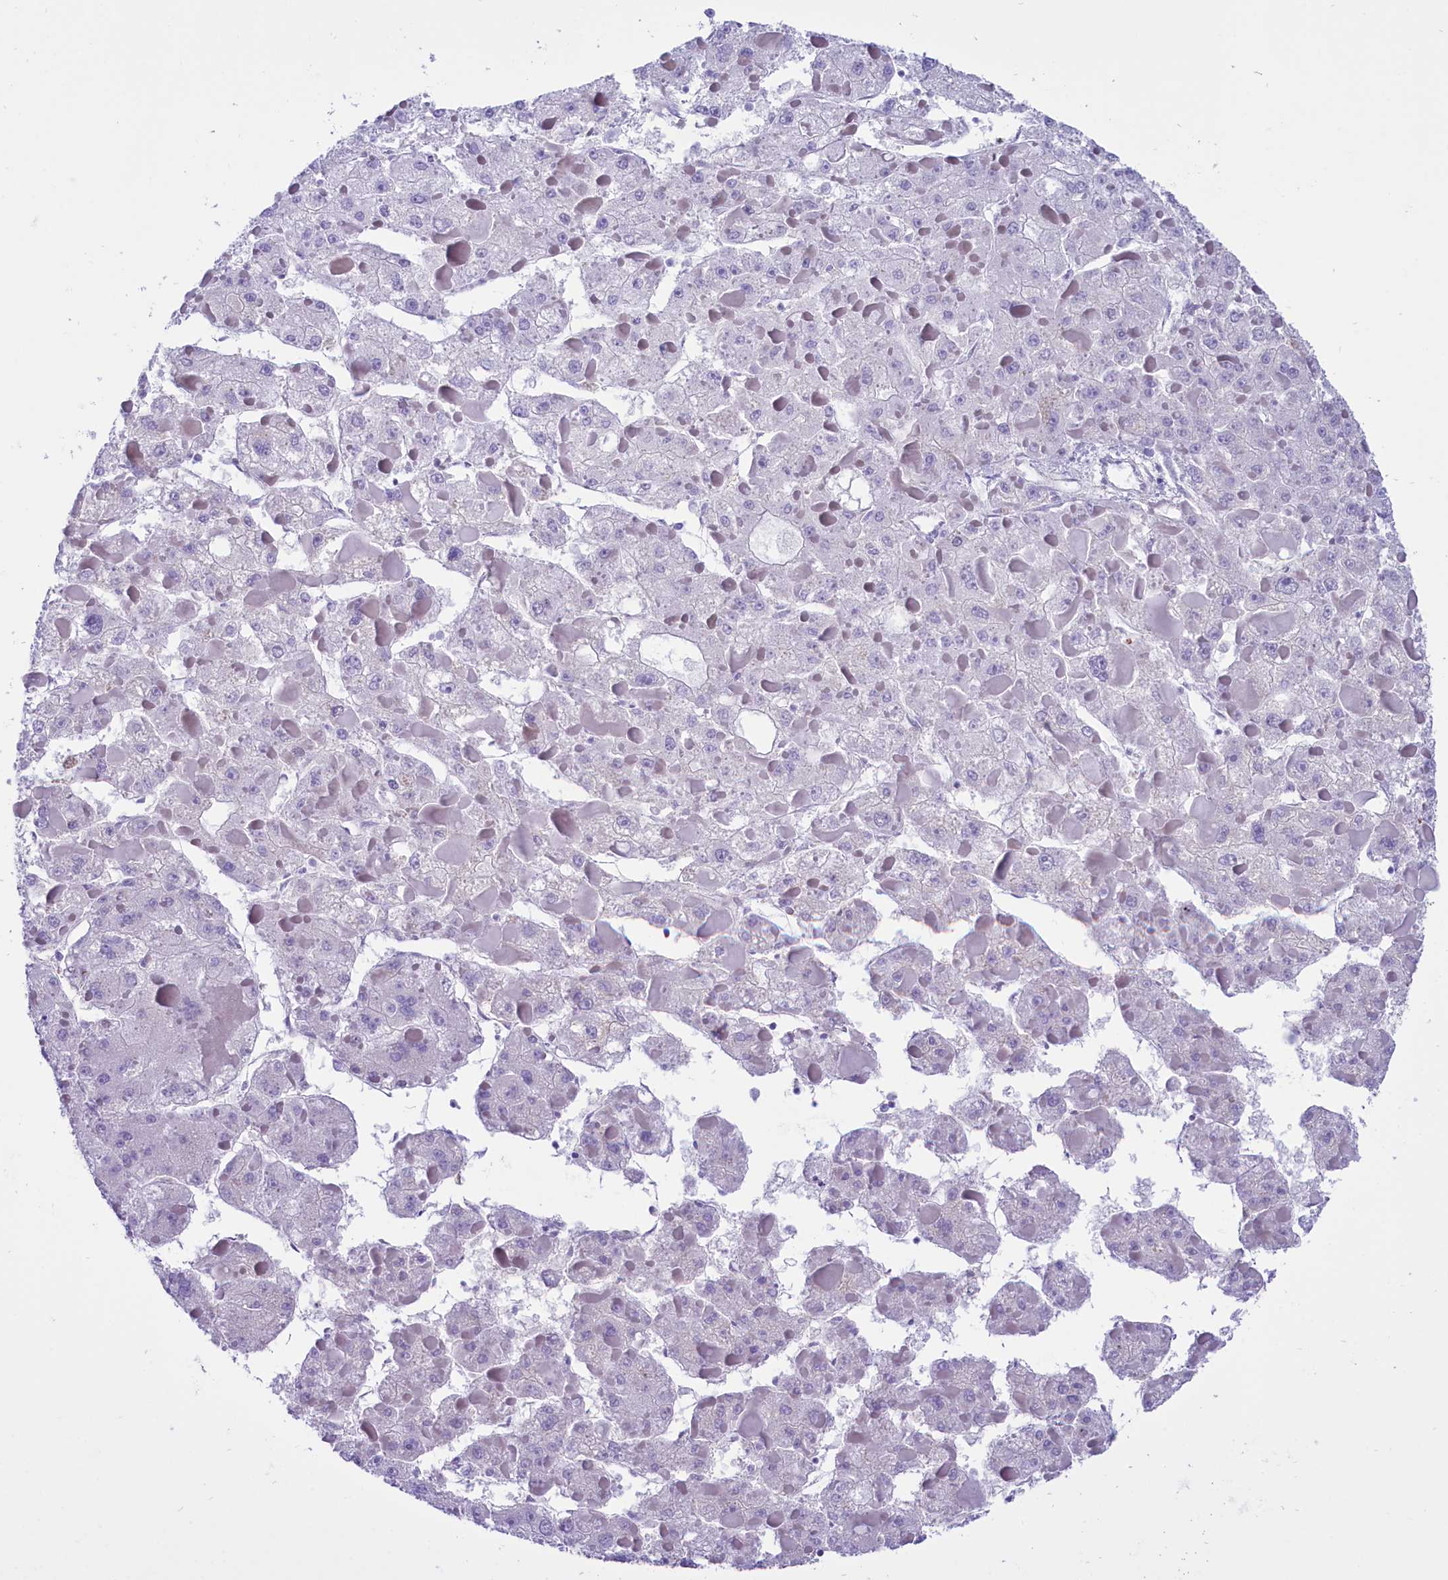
{"staining": {"intensity": "negative", "quantity": "none", "location": "none"}, "tissue": "liver cancer", "cell_type": "Tumor cells", "image_type": "cancer", "snomed": [{"axis": "morphology", "description": "Carcinoma, Hepatocellular, NOS"}, {"axis": "topography", "description": "Liver"}], "caption": "Image shows no protein staining in tumor cells of liver cancer (hepatocellular carcinoma) tissue. (Stains: DAB immunohistochemistry with hematoxylin counter stain, Microscopy: brightfield microscopy at high magnification).", "gene": "RPS6KB1", "patient": {"sex": "female", "age": 73}}